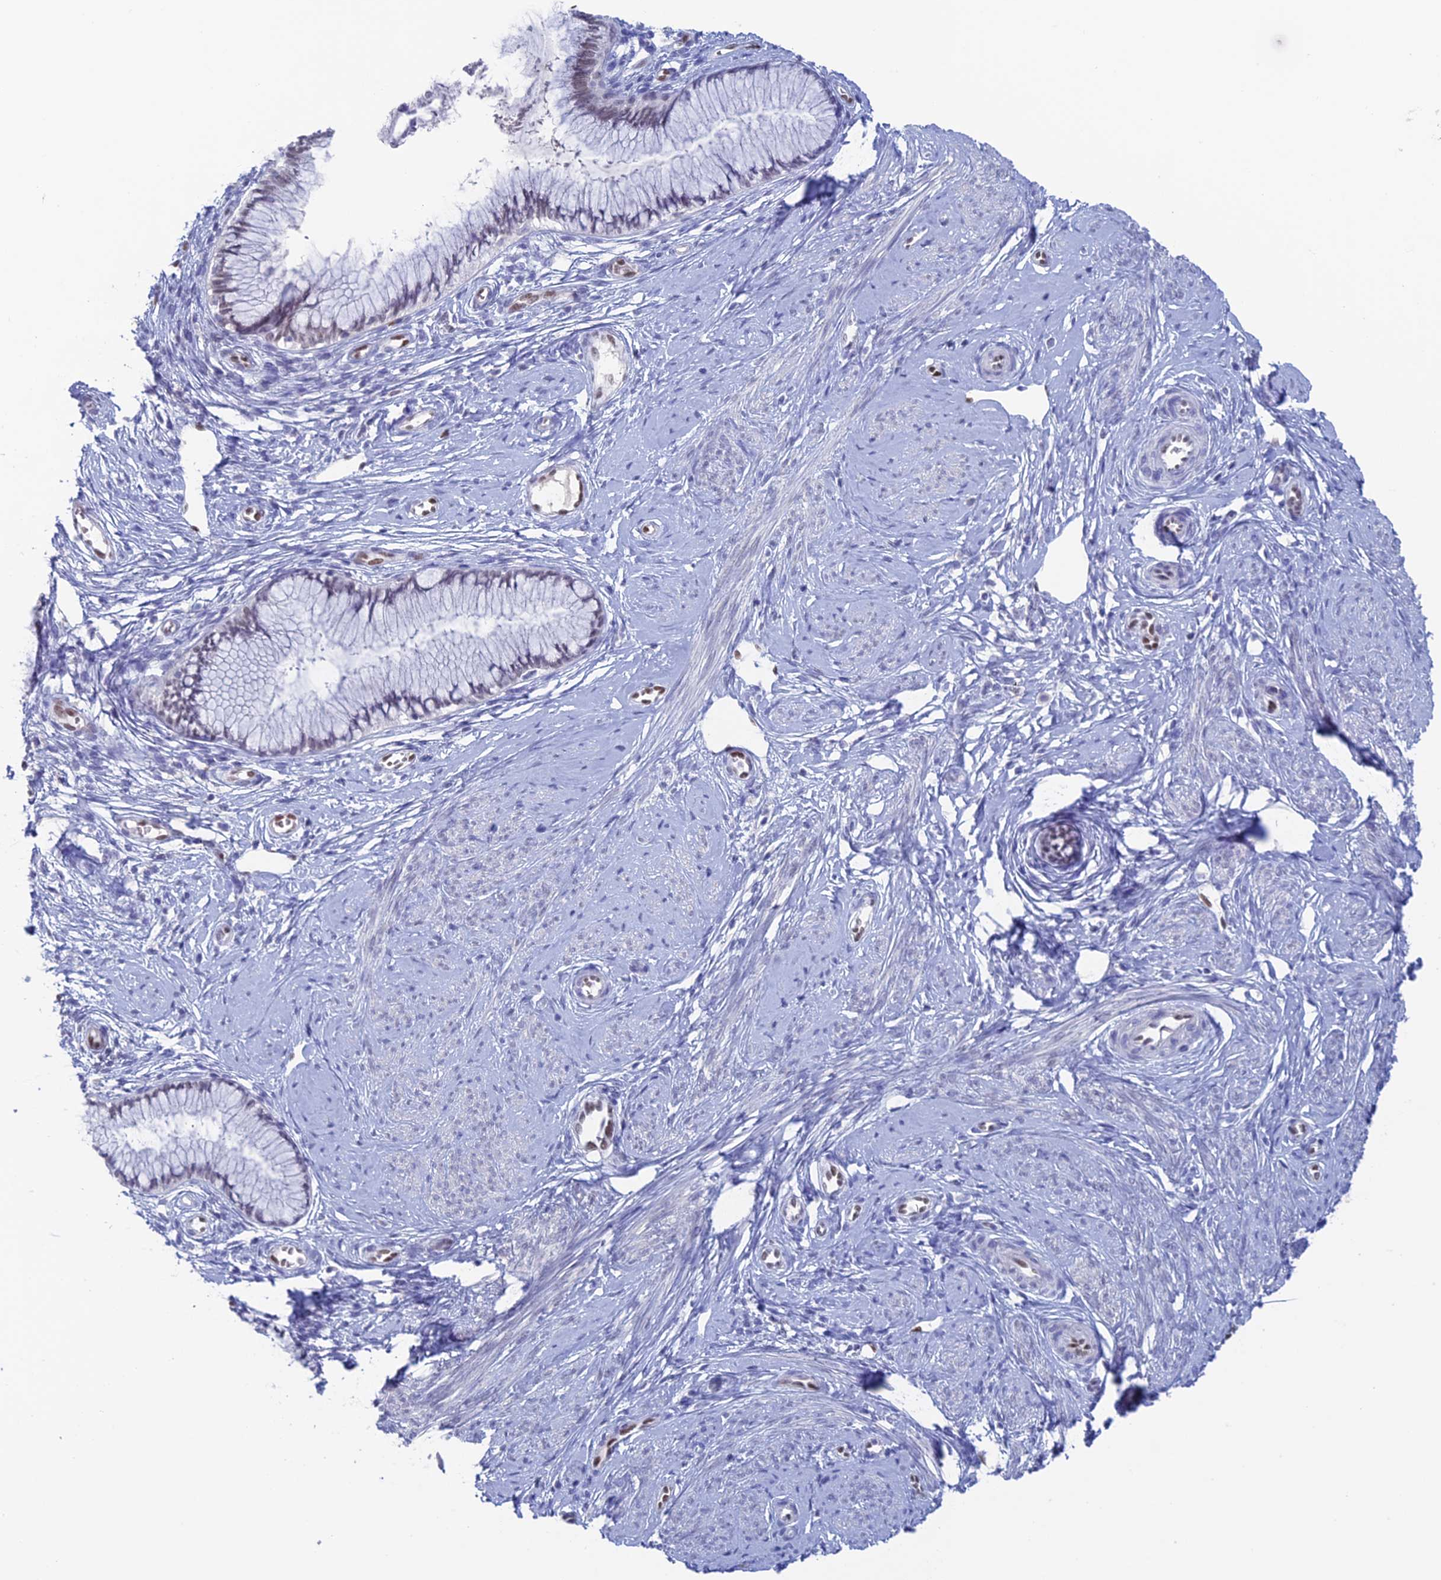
{"staining": {"intensity": "weak", "quantity": "<25%", "location": "nuclear"}, "tissue": "cervical cancer", "cell_type": "Tumor cells", "image_type": "cancer", "snomed": [{"axis": "morphology", "description": "Adenocarcinoma, NOS"}, {"axis": "topography", "description": "Cervix"}], "caption": "Tumor cells are negative for protein expression in human cervical cancer (adenocarcinoma).", "gene": "NOL4L", "patient": {"sex": "female", "age": 36}}